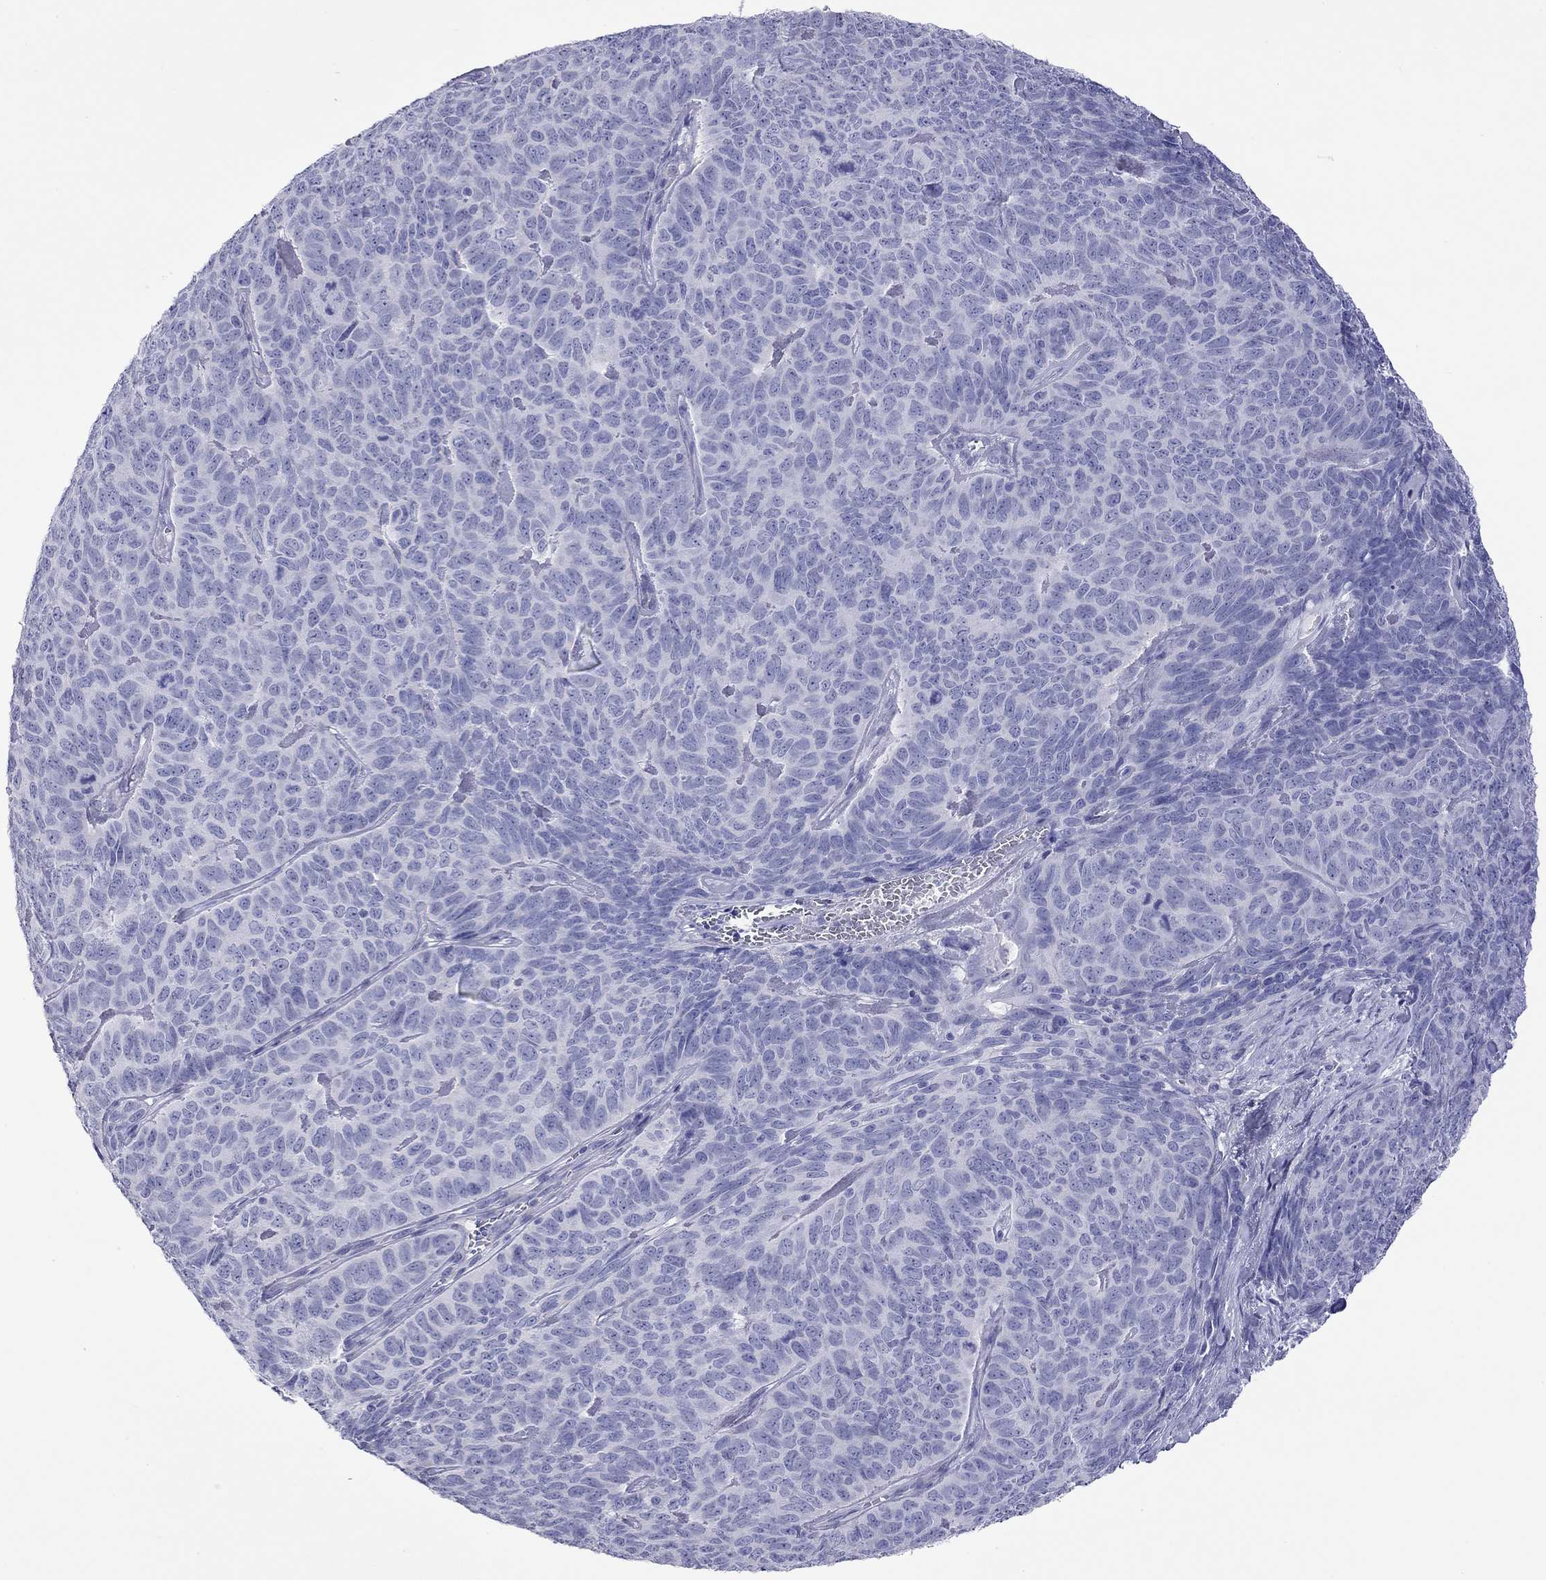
{"staining": {"intensity": "negative", "quantity": "none", "location": "none"}, "tissue": "skin cancer", "cell_type": "Tumor cells", "image_type": "cancer", "snomed": [{"axis": "morphology", "description": "Squamous cell carcinoma, NOS"}, {"axis": "topography", "description": "Skin"}, {"axis": "topography", "description": "Anal"}], "caption": "Protein analysis of skin cancer (squamous cell carcinoma) demonstrates no significant expression in tumor cells. The staining is performed using DAB brown chromogen with nuclei counter-stained in using hematoxylin.", "gene": "KIAA2012", "patient": {"sex": "female", "age": 51}}